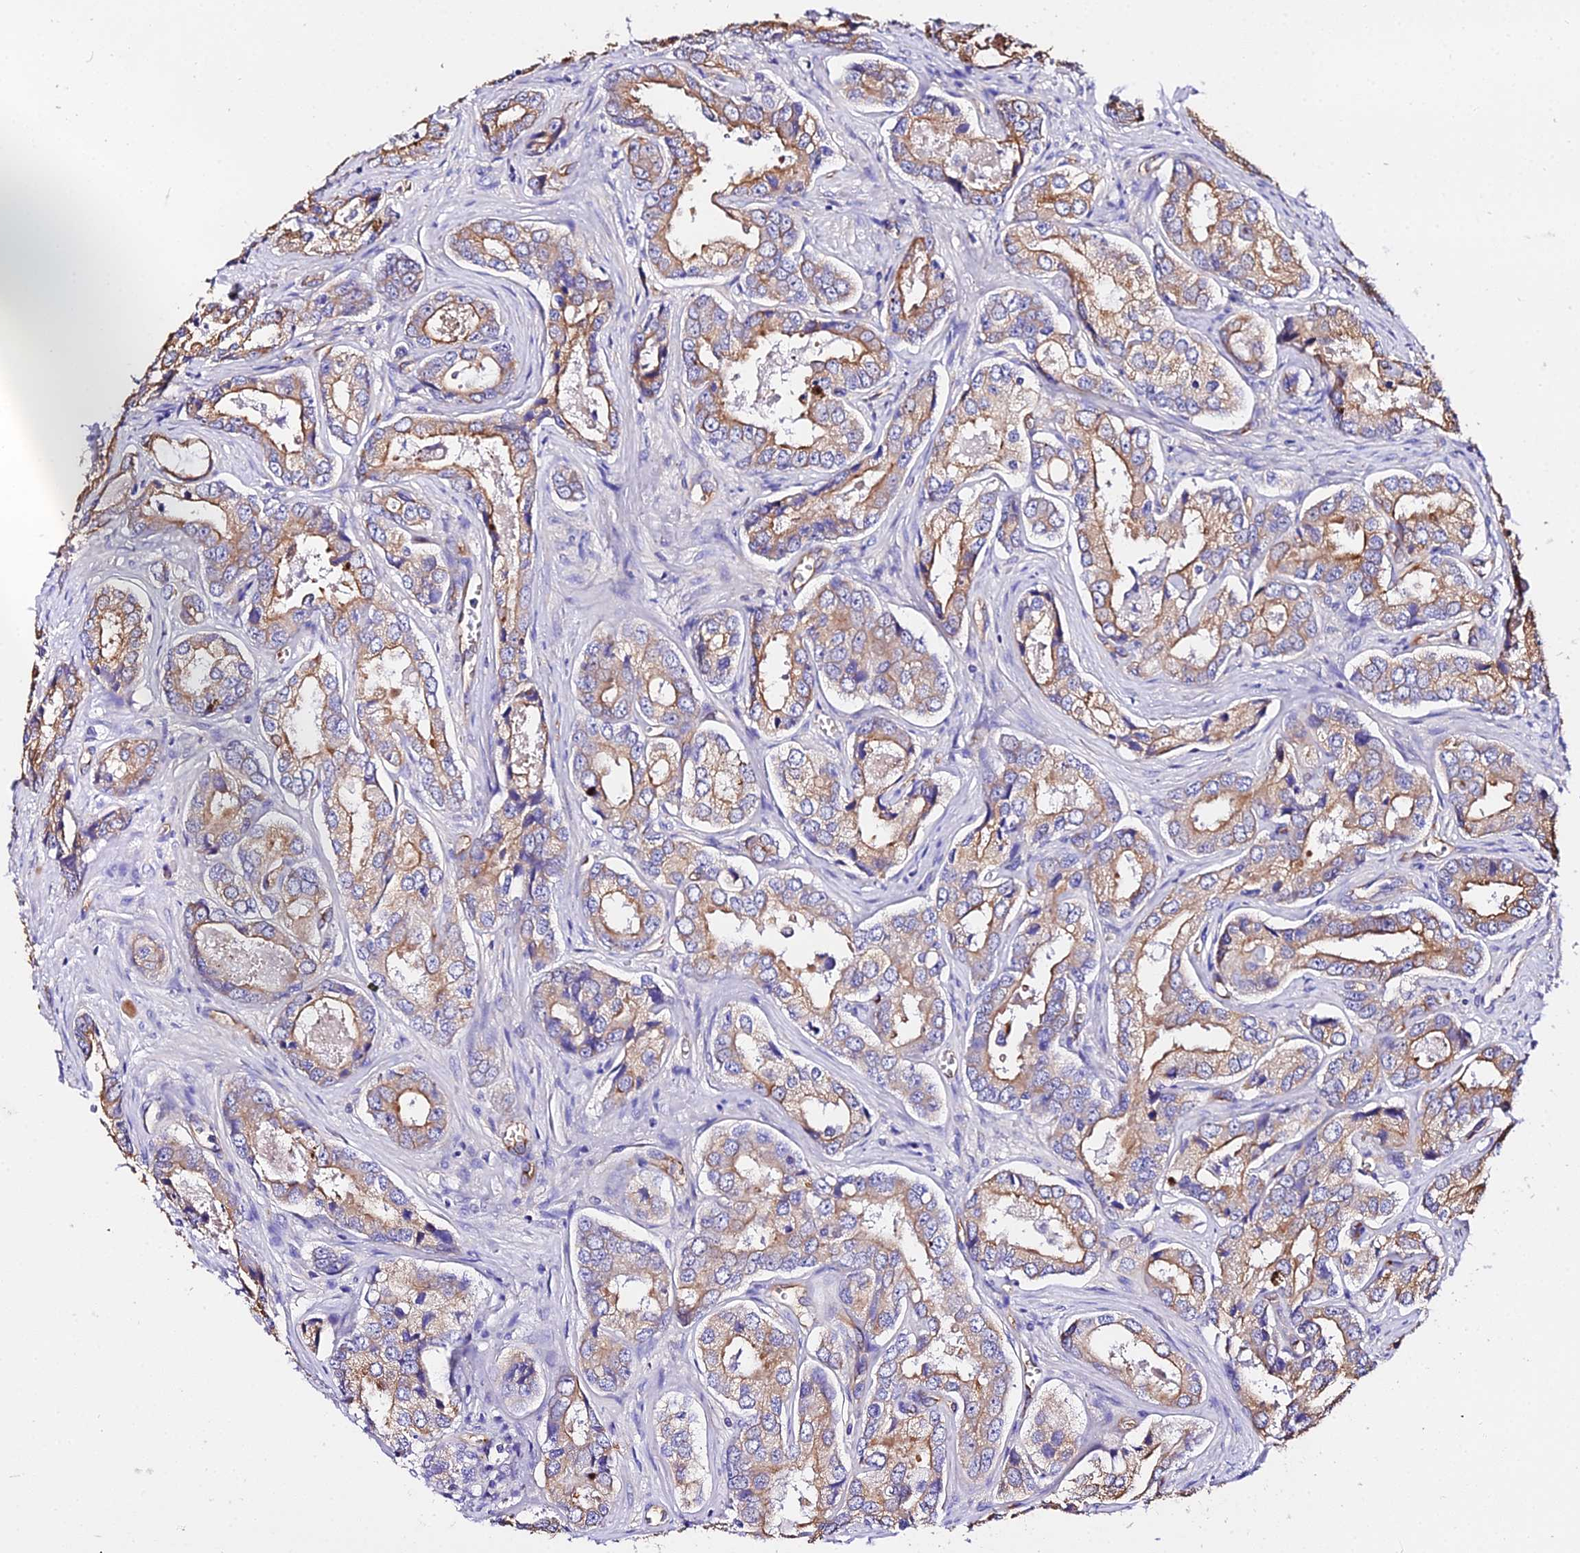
{"staining": {"intensity": "moderate", "quantity": ">75%", "location": "cytoplasmic/membranous"}, "tissue": "prostate cancer", "cell_type": "Tumor cells", "image_type": "cancer", "snomed": [{"axis": "morphology", "description": "Adenocarcinoma, Low grade"}, {"axis": "topography", "description": "Prostate"}], "caption": "Immunohistochemistry (IHC) image of human prostate cancer stained for a protein (brown), which displays medium levels of moderate cytoplasmic/membranous staining in about >75% of tumor cells.", "gene": "DAW1", "patient": {"sex": "male", "age": 68}}